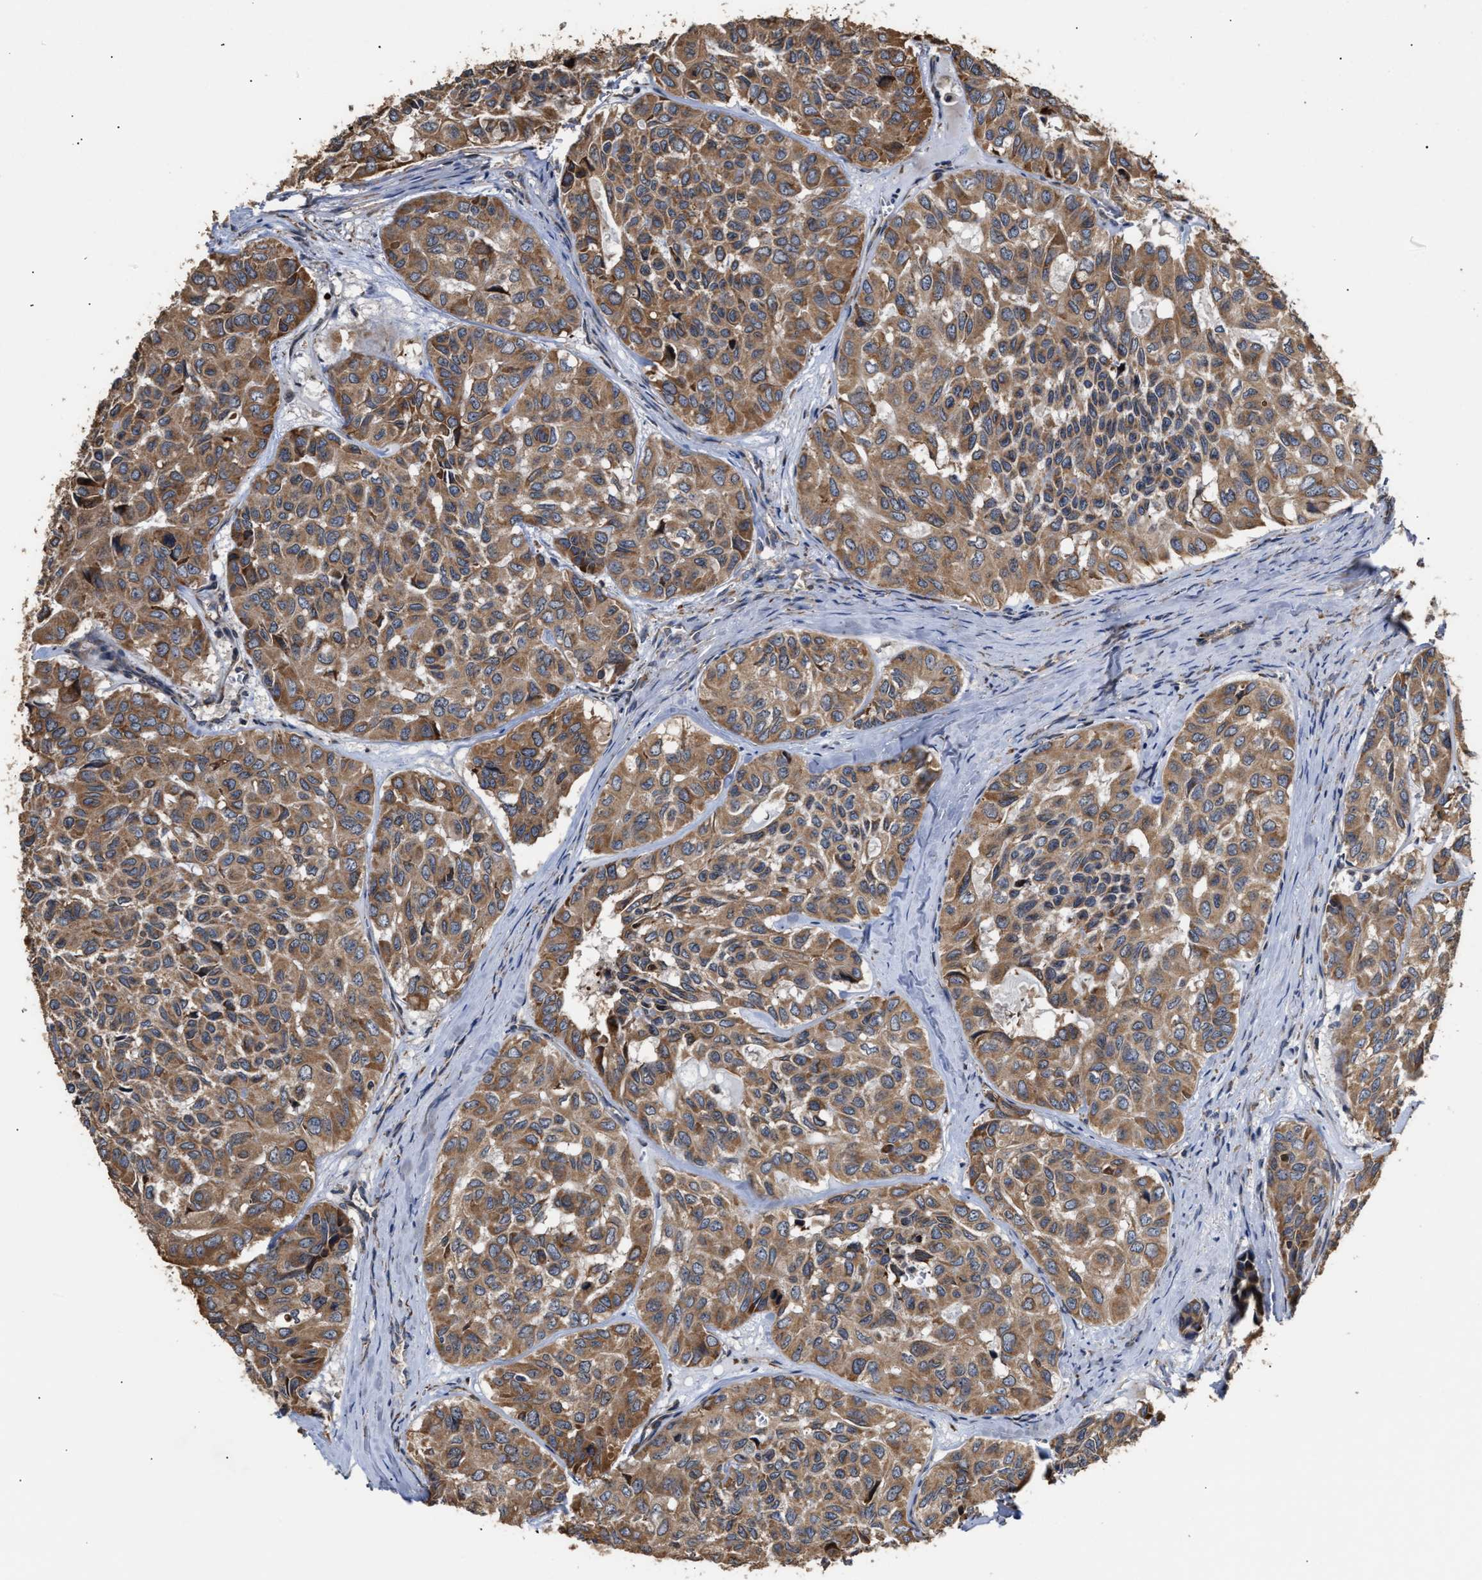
{"staining": {"intensity": "moderate", "quantity": ">75%", "location": "cytoplasmic/membranous"}, "tissue": "head and neck cancer", "cell_type": "Tumor cells", "image_type": "cancer", "snomed": [{"axis": "morphology", "description": "Adenocarcinoma, NOS"}, {"axis": "topography", "description": "Salivary gland, NOS"}, {"axis": "topography", "description": "Head-Neck"}], "caption": "Moderate cytoplasmic/membranous positivity is seen in about >75% of tumor cells in head and neck cancer (adenocarcinoma). The protein is shown in brown color, while the nuclei are stained blue.", "gene": "GOSR1", "patient": {"sex": "female", "age": 76}}